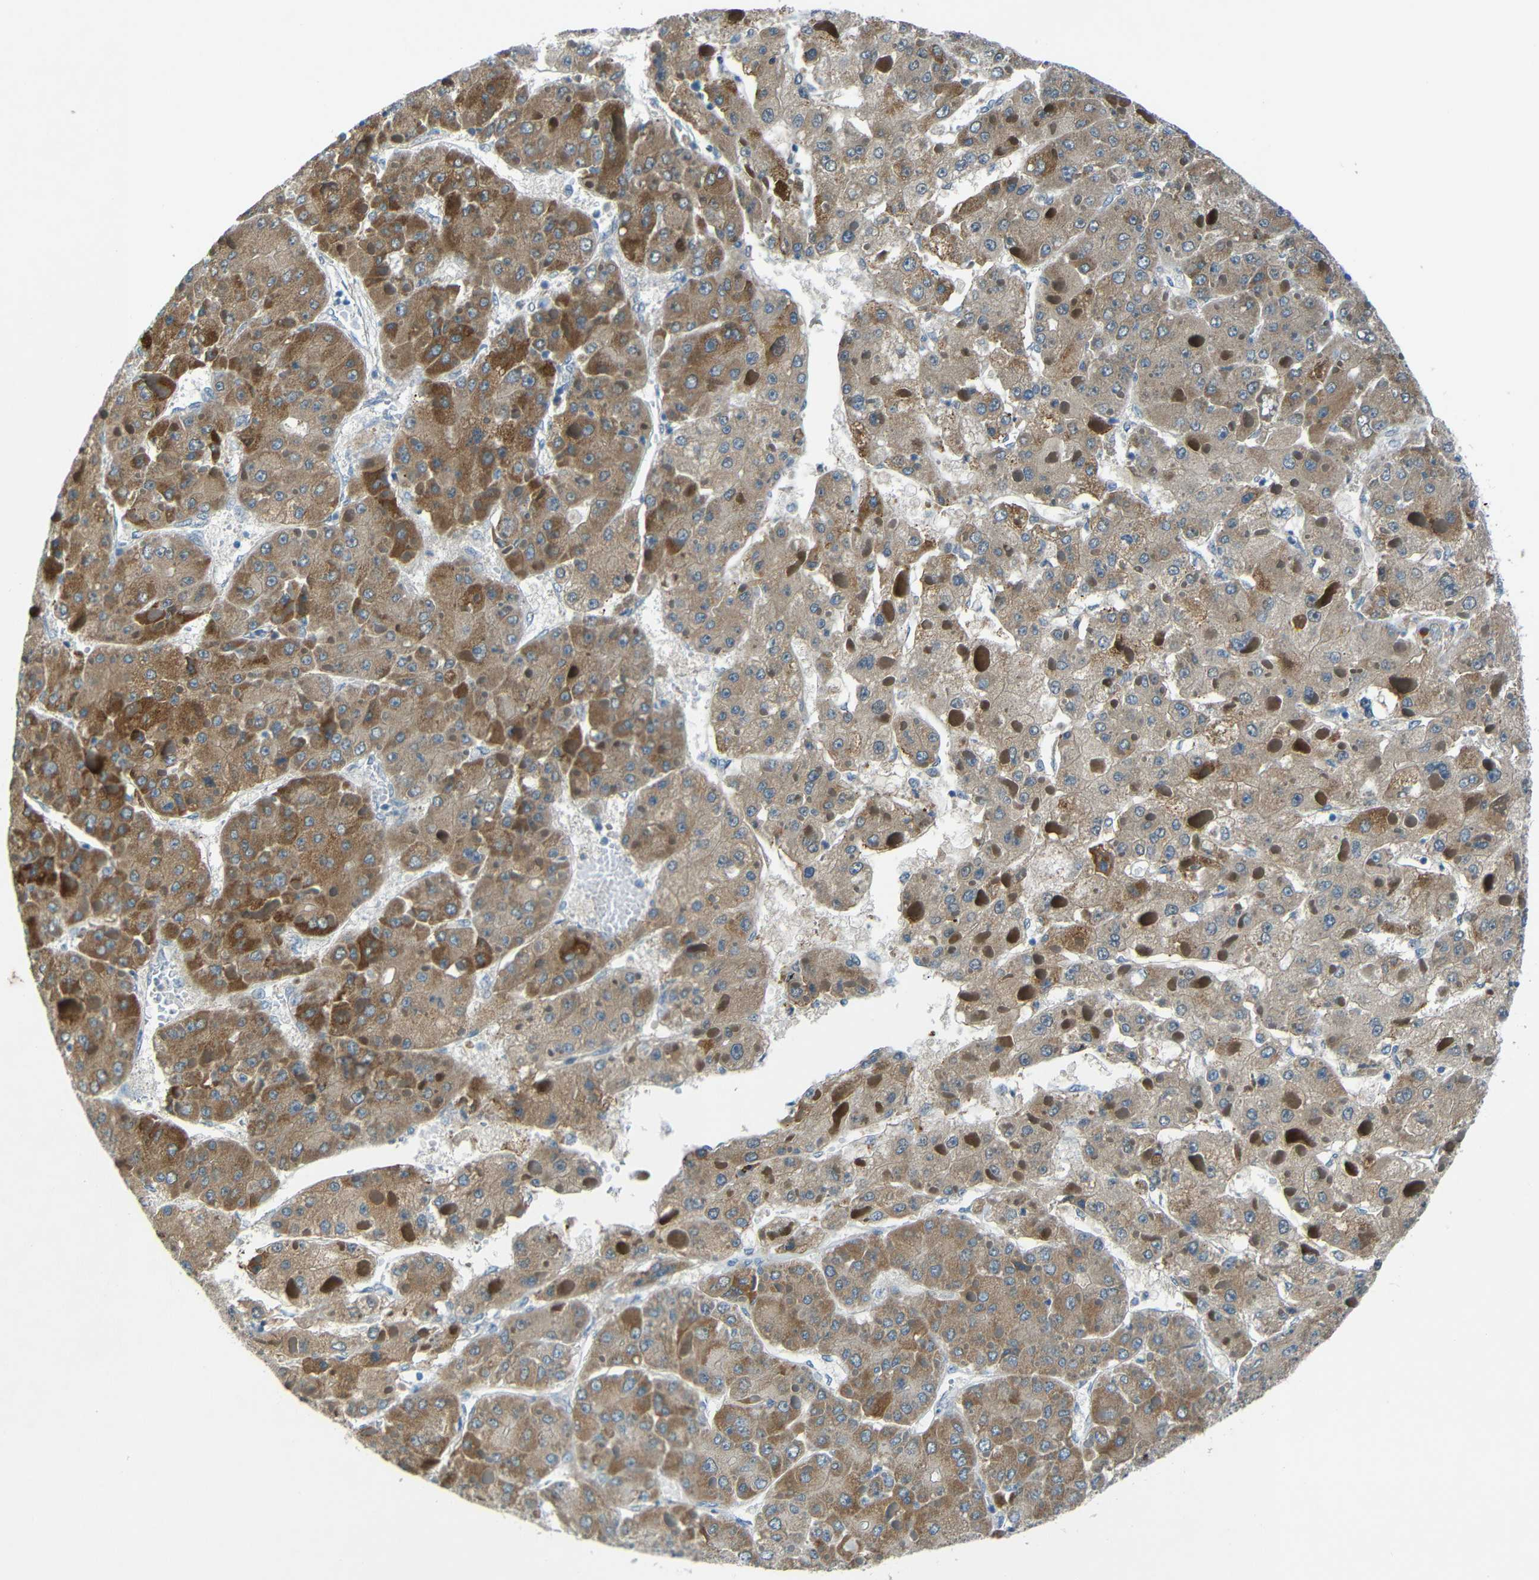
{"staining": {"intensity": "moderate", "quantity": ">75%", "location": "cytoplasmic/membranous"}, "tissue": "liver cancer", "cell_type": "Tumor cells", "image_type": "cancer", "snomed": [{"axis": "morphology", "description": "Carcinoma, Hepatocellular, NOS"}, {"axis": "topography", "description": "Liver"}], "caption": "This is an image of immunohistochemistry (IHC) staining of liver cancer (hepatocellular carcinoma), which shows moderate expression in the cytoplasmic/membranous of tumor cells.", "gene": "ANKRD22", "patient": {"sex": "female", "age": 73}}